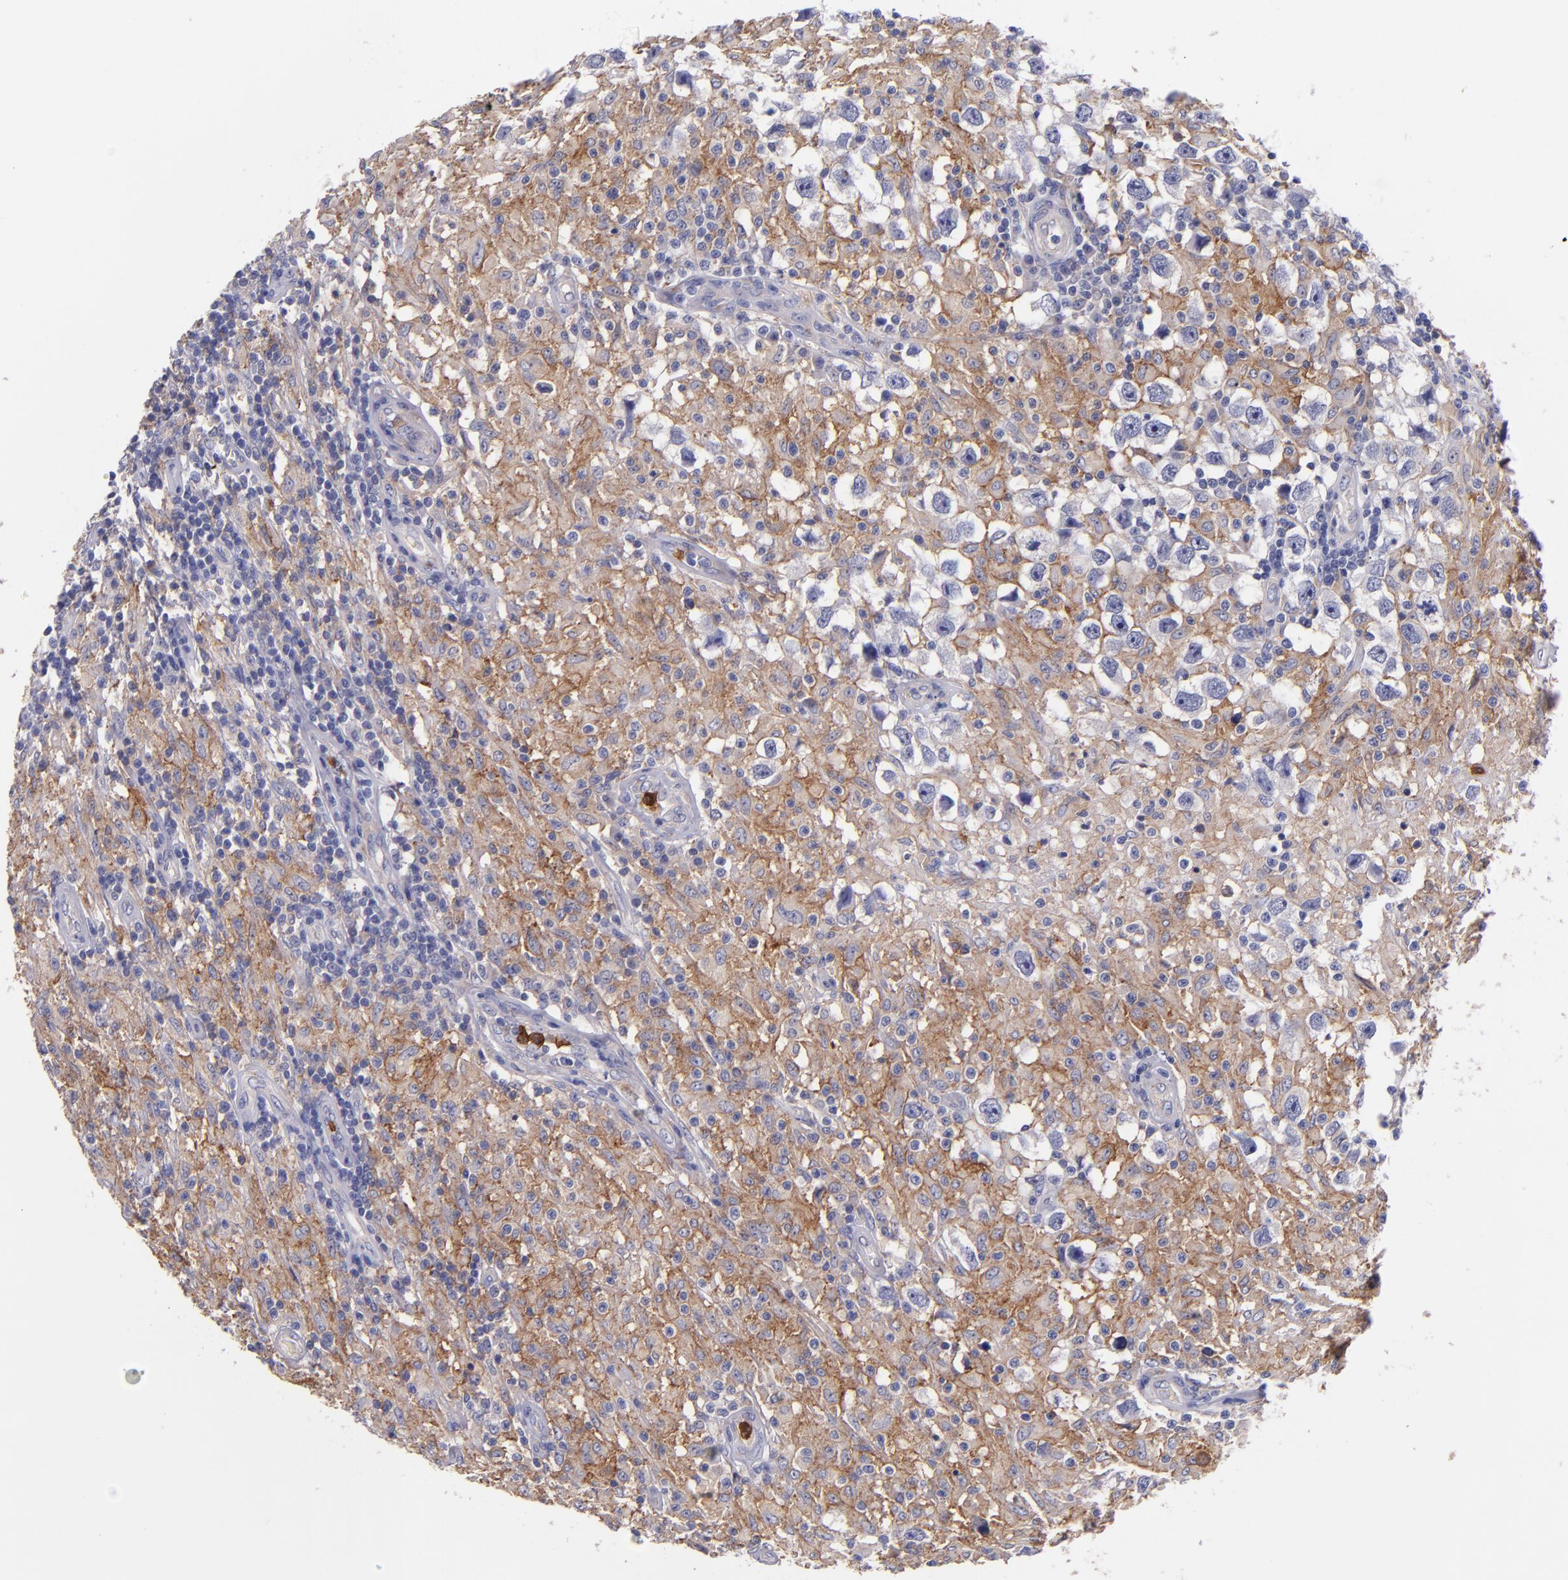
{"staining": {"intensity": "moderate", "quantity": ">75%", "location": "cytoplasmic/membranous"}, "tissue": "testis cancer", "cell_type": "Tumor cells", "image_type": "cancer", "snomed": [{"axis": "morphology", "description": "Seminoma, NOS"}, {"axis": "topography", "description": "Testis"}], "caption": "A medium amount of moderate cytoplasmic/membranous positivity is seen in about >75% of tumor cells in testis seminoma tissue. (DAB = brown stain, brightfield microscopy at high magnification).", "gene": "C5AR1", "patient": {"sex": "male", "age": 34}}